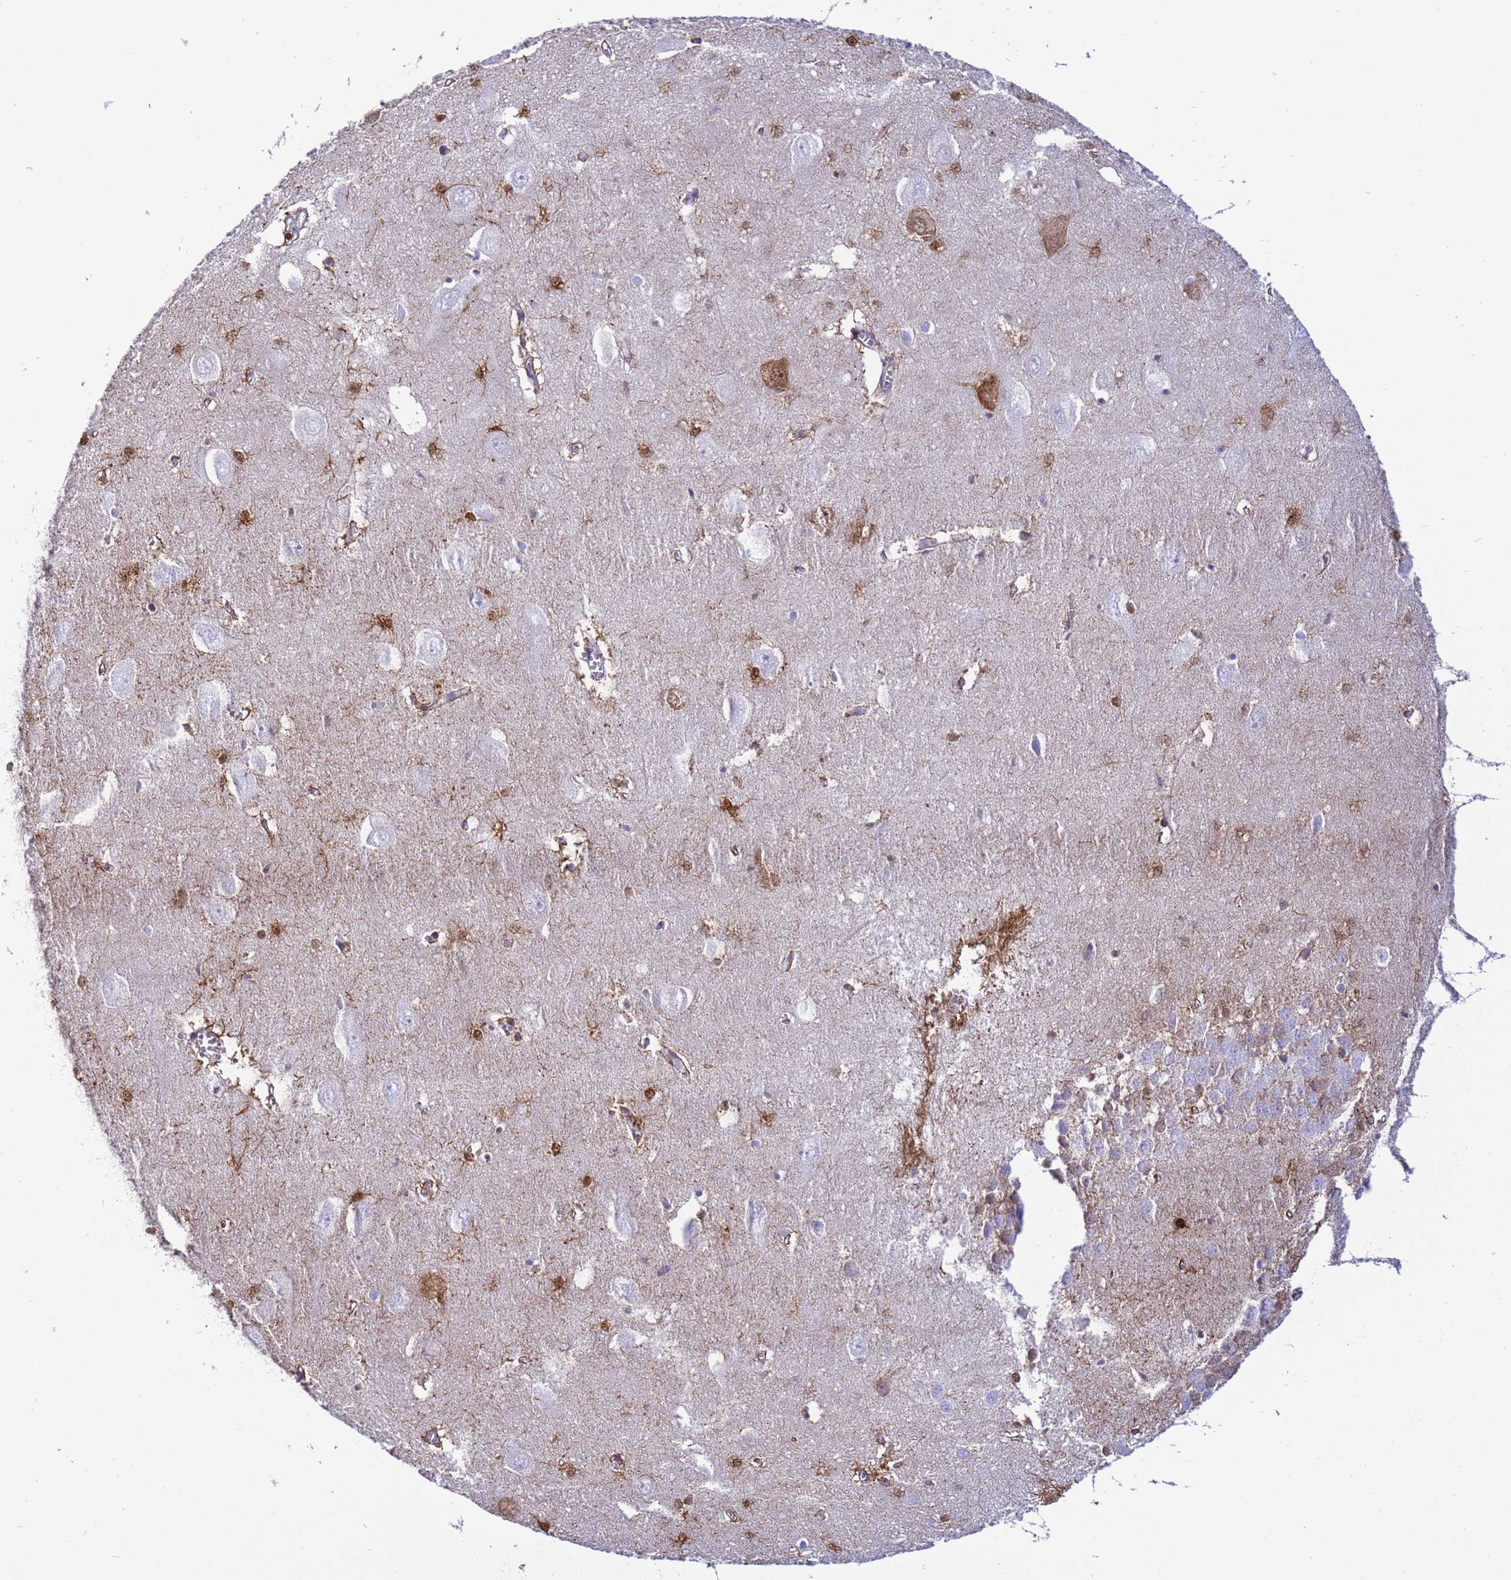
{"staining": {"intensity": "strong", "quantity": "<25%", "location": "nuclear"}, "tissue": "hippocampus", "cell_type": "Glial cells", "image_type": "normal", "snomed": [{"axis": "morphology", "description": "Normal tissue, NOS"}, {"axis": "topography", "description": "Hippocampus"}], "caption": "Immunohistochemical staining of unremarkable hippocampus exhibits medium levels of strong nuclear positivity in about <25% of glial cells.", "gene": "EZR", "patient": {"sex": "female", "age": 64}}